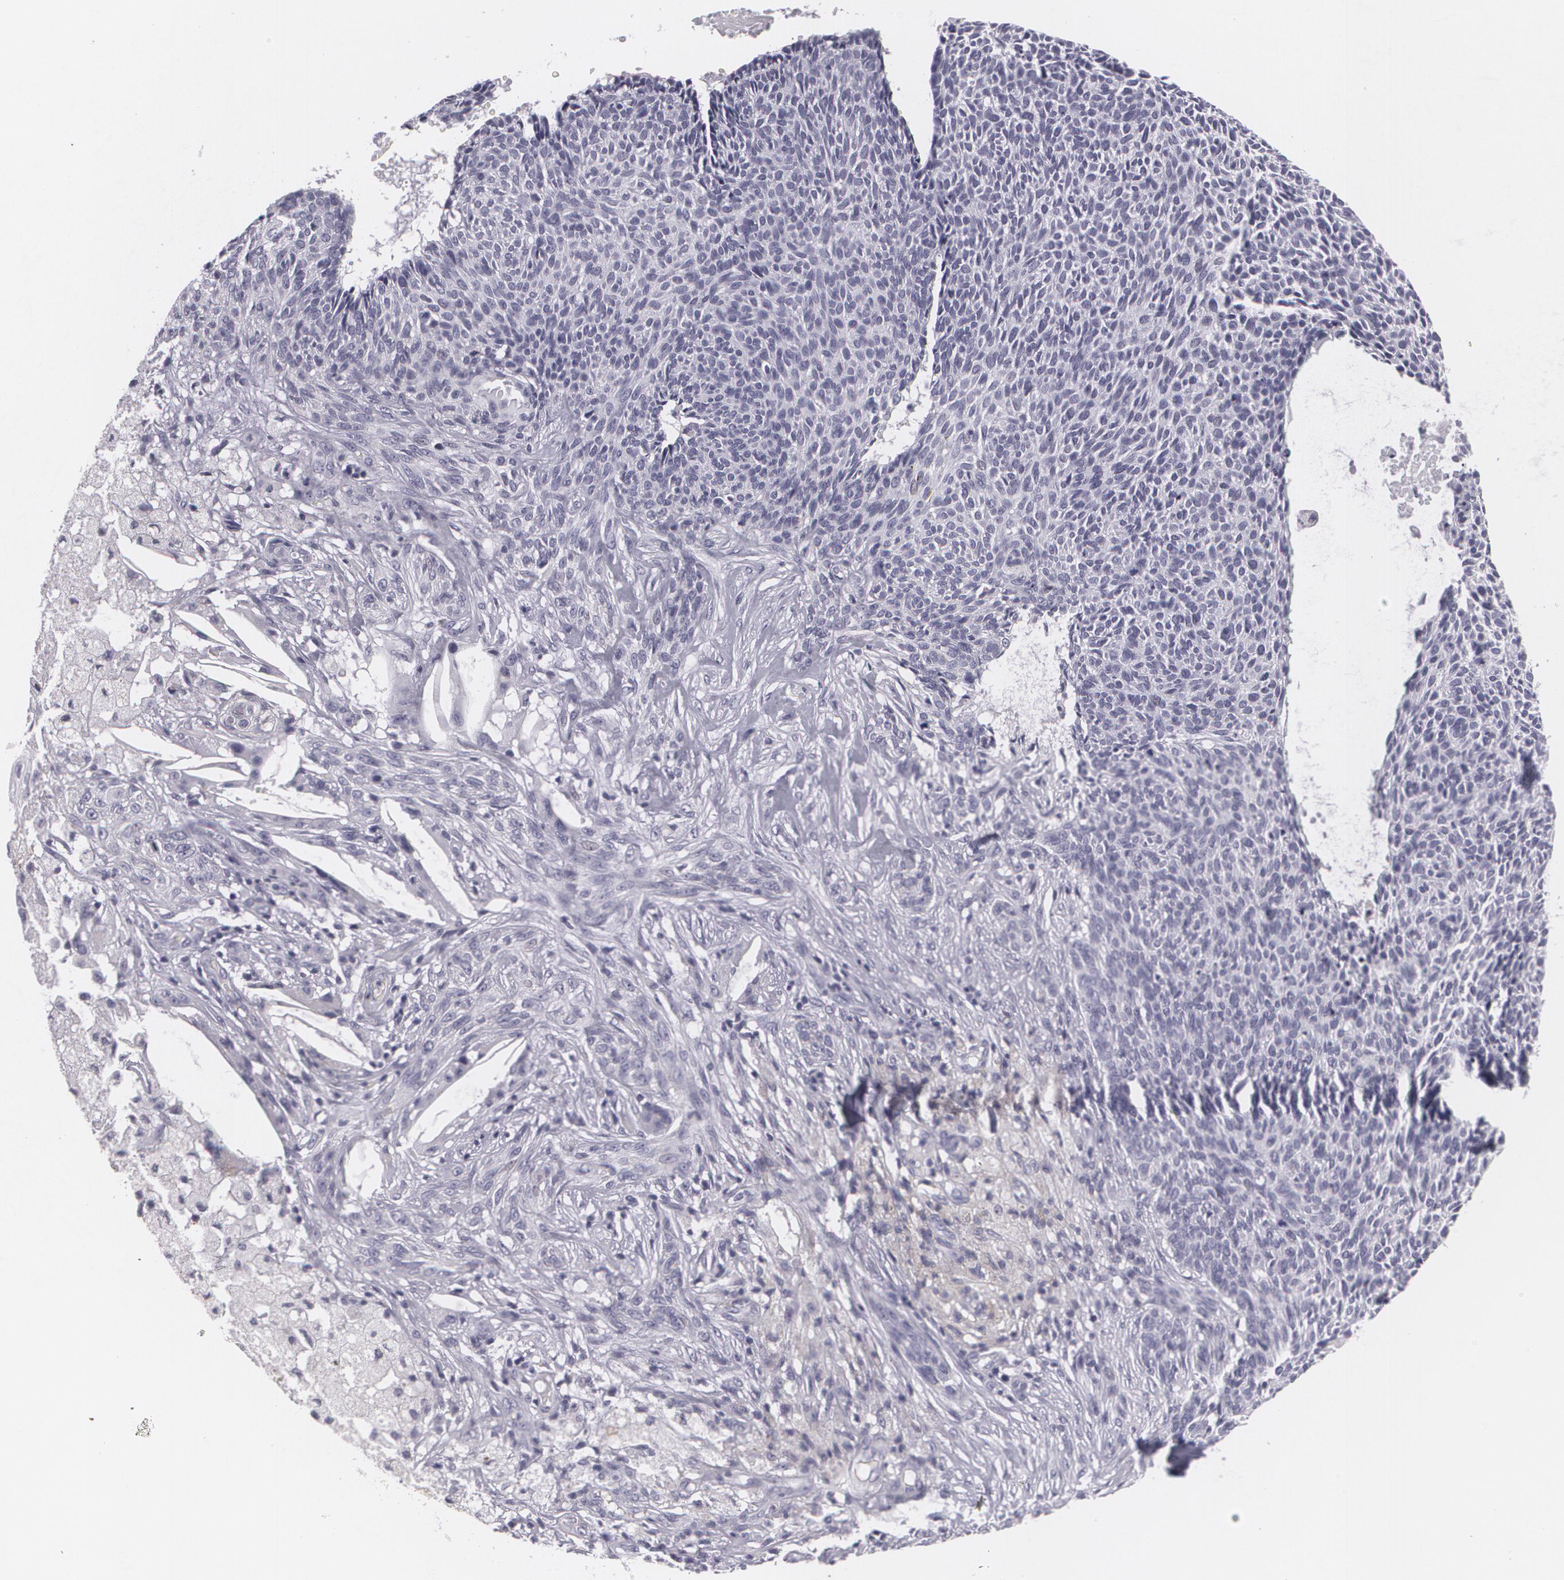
{"staining": {"intensity": "negative", "quantity": "none", "location": "none"}, "tissue": "skin cancer", "cell_type": "Tumor cells", "image_type": "cancer", "snomed": [{"axis": "morphology", "description": "Basal cell carcinoma"}, {"axis": "topography", "description": "Skin"}], "caption": "Basal cell carcinoma (skin) was stained to show a protein in brown. There is no significant positivity in tumor cells. (DAB (3,3'-diaminobenzidine) IHC visualized using brightfield microscopy, high magnification).", "gene": "MAP2", "patient": {"sex": "male", "age": 84}}